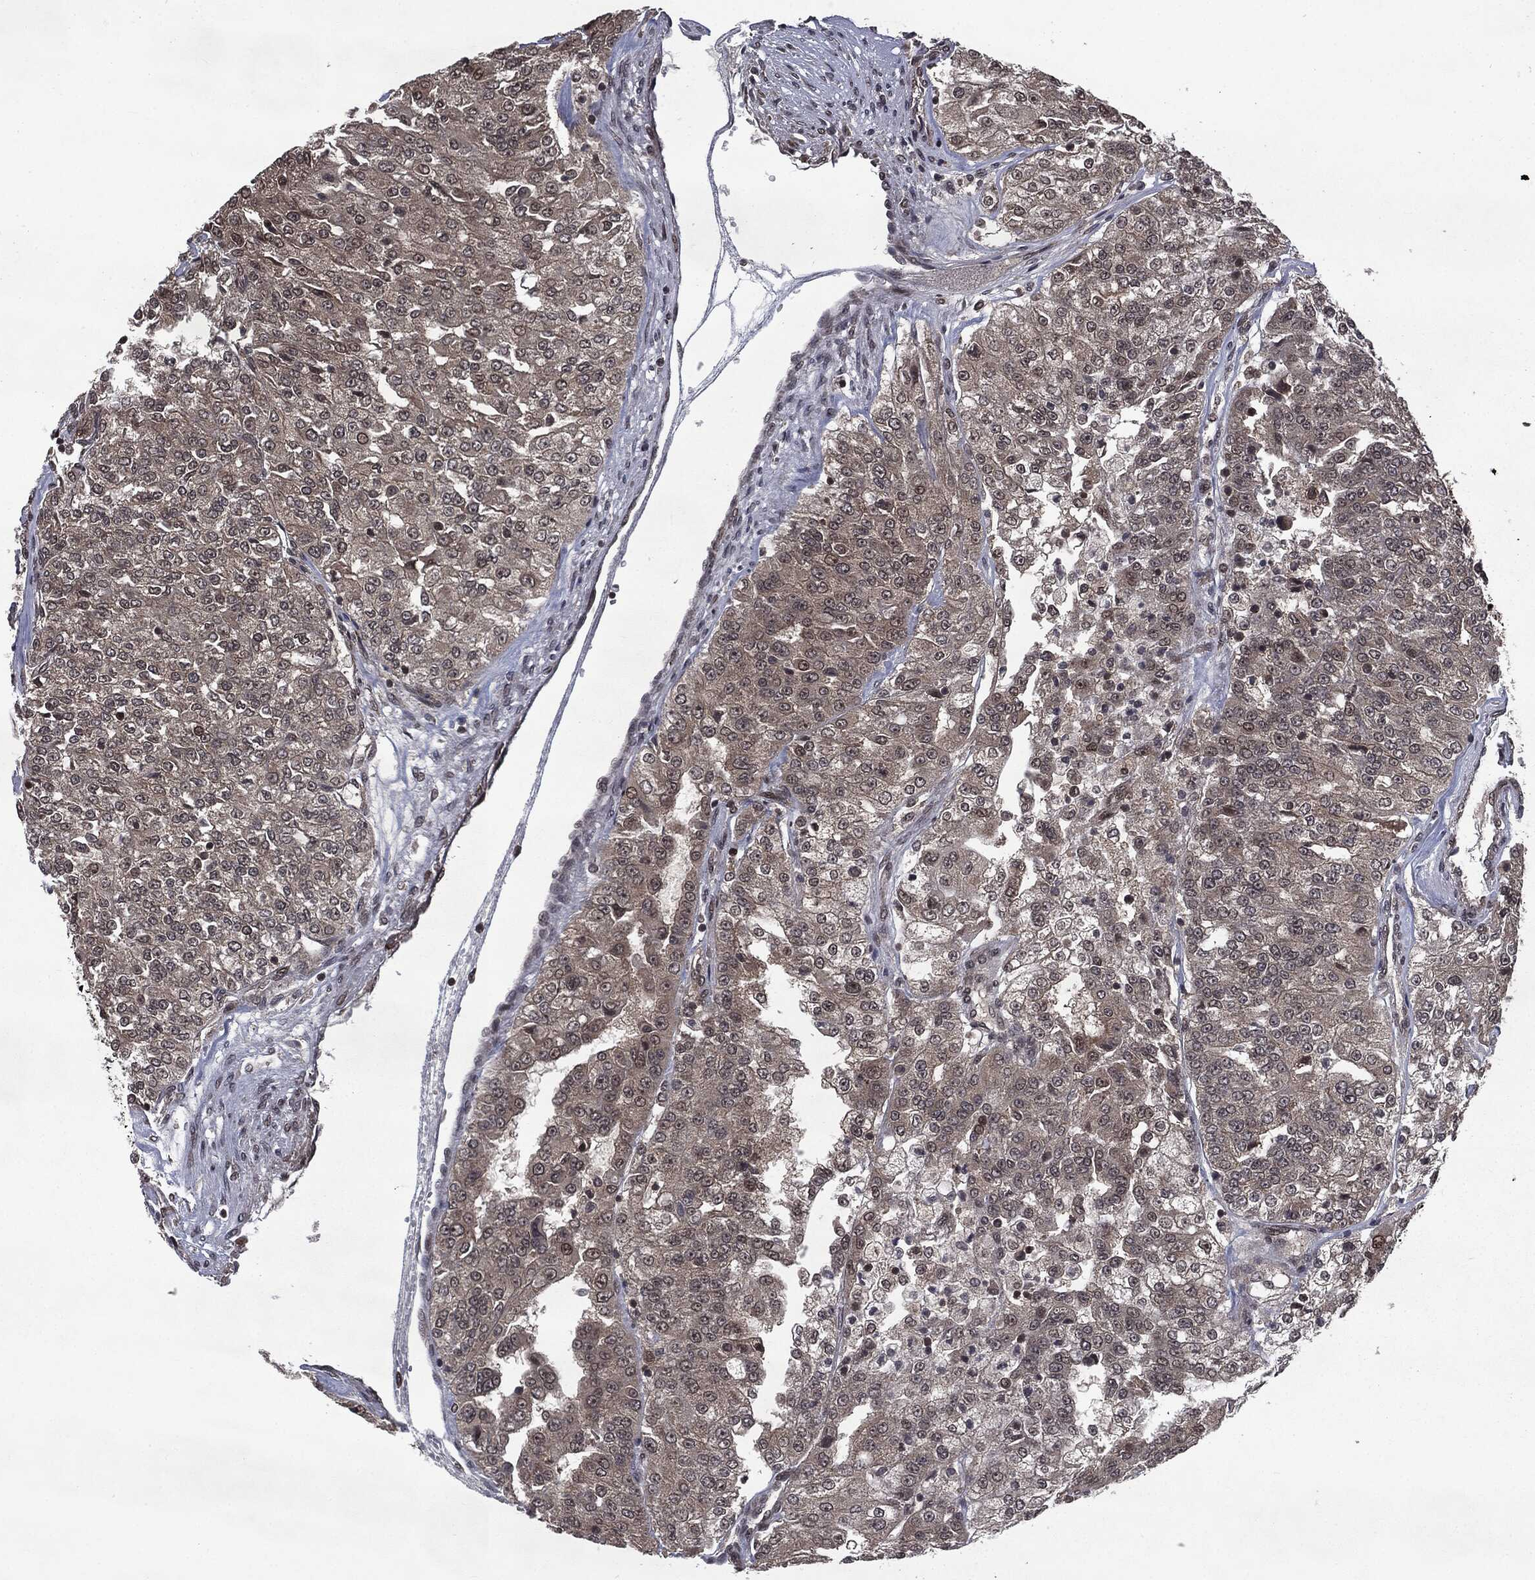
{"staining": {"intensity": "moderate", "quantity": "25%-75%", "location": "cytoplasmic/membranous,nuclear"}, "tissue": "renal cancer", "cell_type": "Tumor cells", "image_type": "cancer", "snomed": [{"axis": "morphology", "description": "Adenocarcinoma, NOS"}, {"axis": "topography", "description": "Kidney"}], "caption": "Tumor cells demonstrate medium levels of moderate cytoplasmic/membranous and nuclear positivity in approximately 25%-75% of cells in human renal cancer.", "gene": "STAU2", "patient": {"sex": "female", "age": 63}}